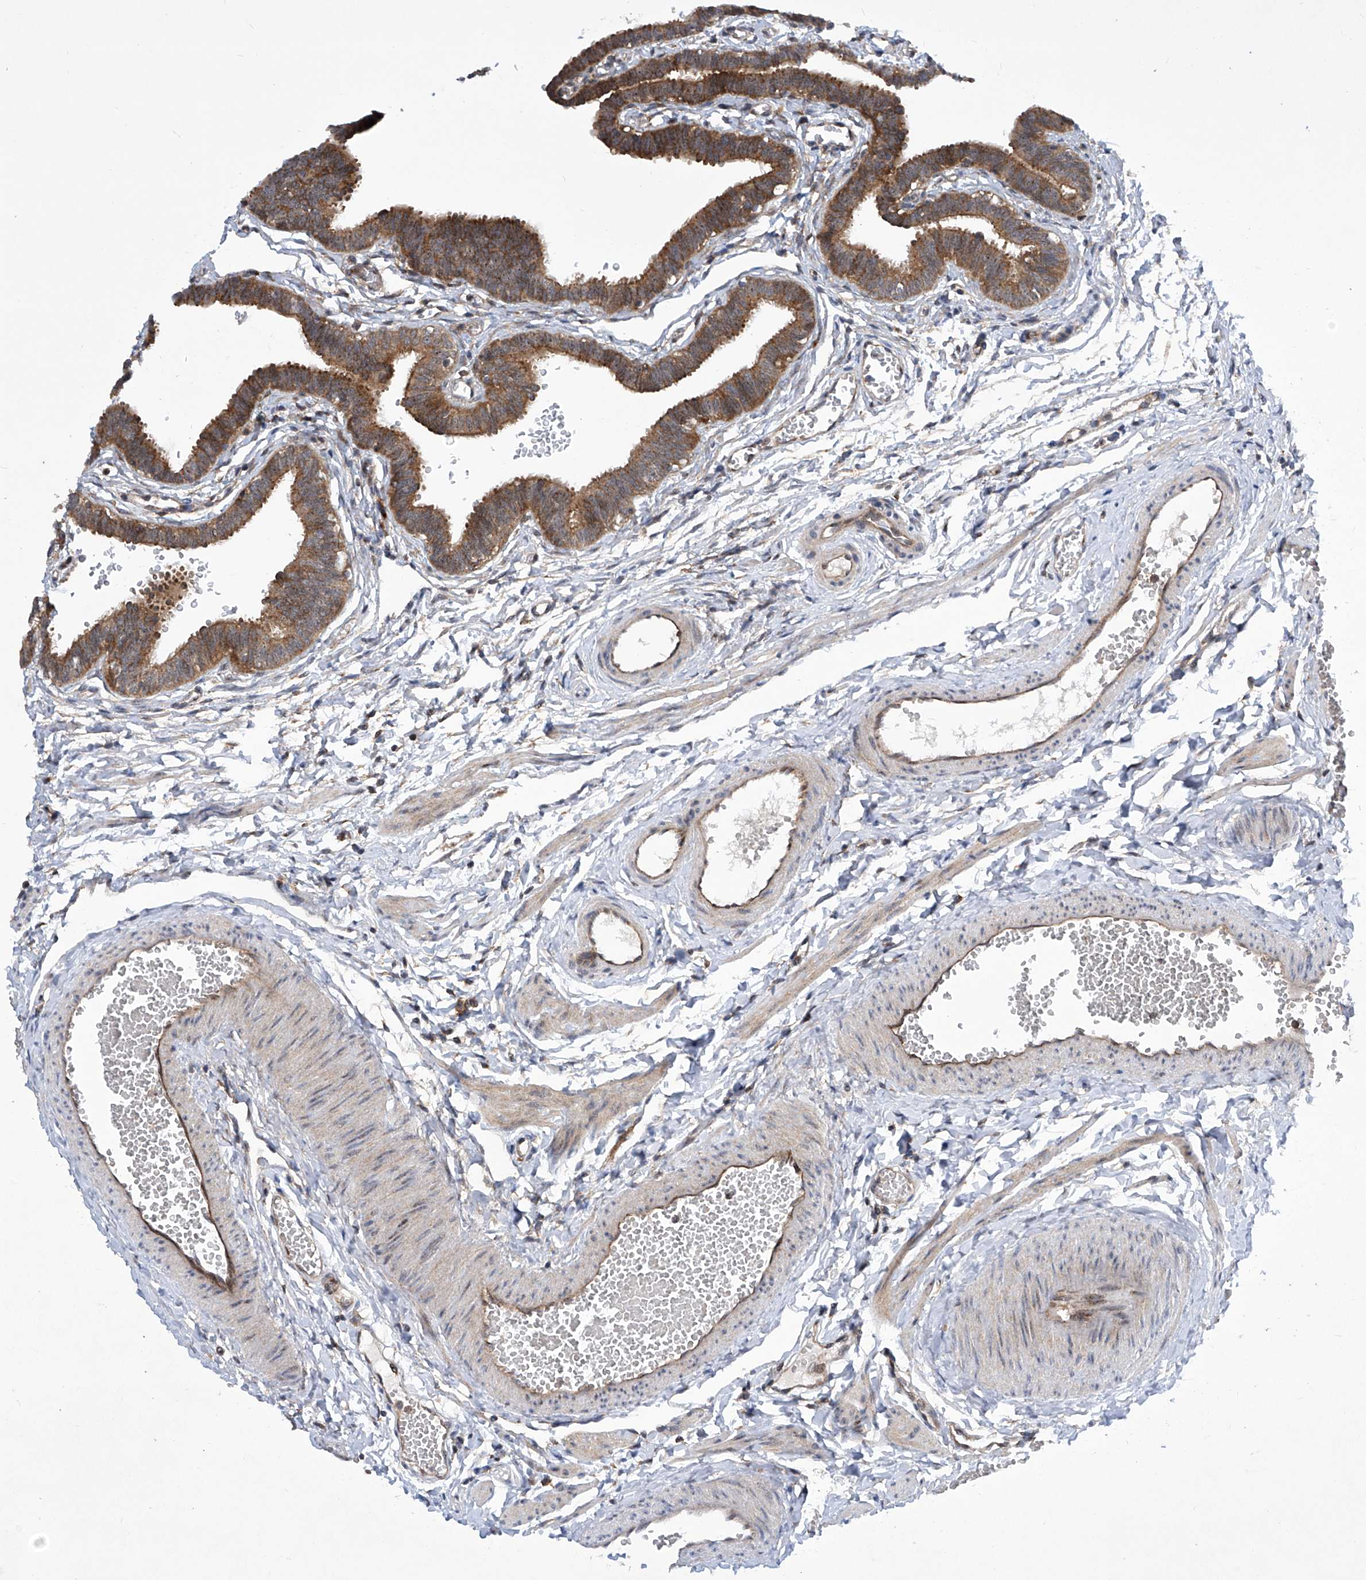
{"staining": {"intensity": "strong", "quantity": "25%-75%", "location": "cytoplasmic/membranous"}, "tissue": "fallopian tube", "cell_type": "Glandular cells", "image_type": "normal", "snomed": [{"axis": "morphology", "description": "Normal tissue, NOS"}, {"axis": "topography", "description": "Fallopian tube"}, {"axis": "topography", "description": "Ovary"}], "caption": "Fallopian tube stained for a protein (brown) displays strong cytoplasmic/membranous positive positivity in approximately 25%-75% of glandular cells.", "gene": "CISH", "patient": {"sex": "female", "age": 23}}